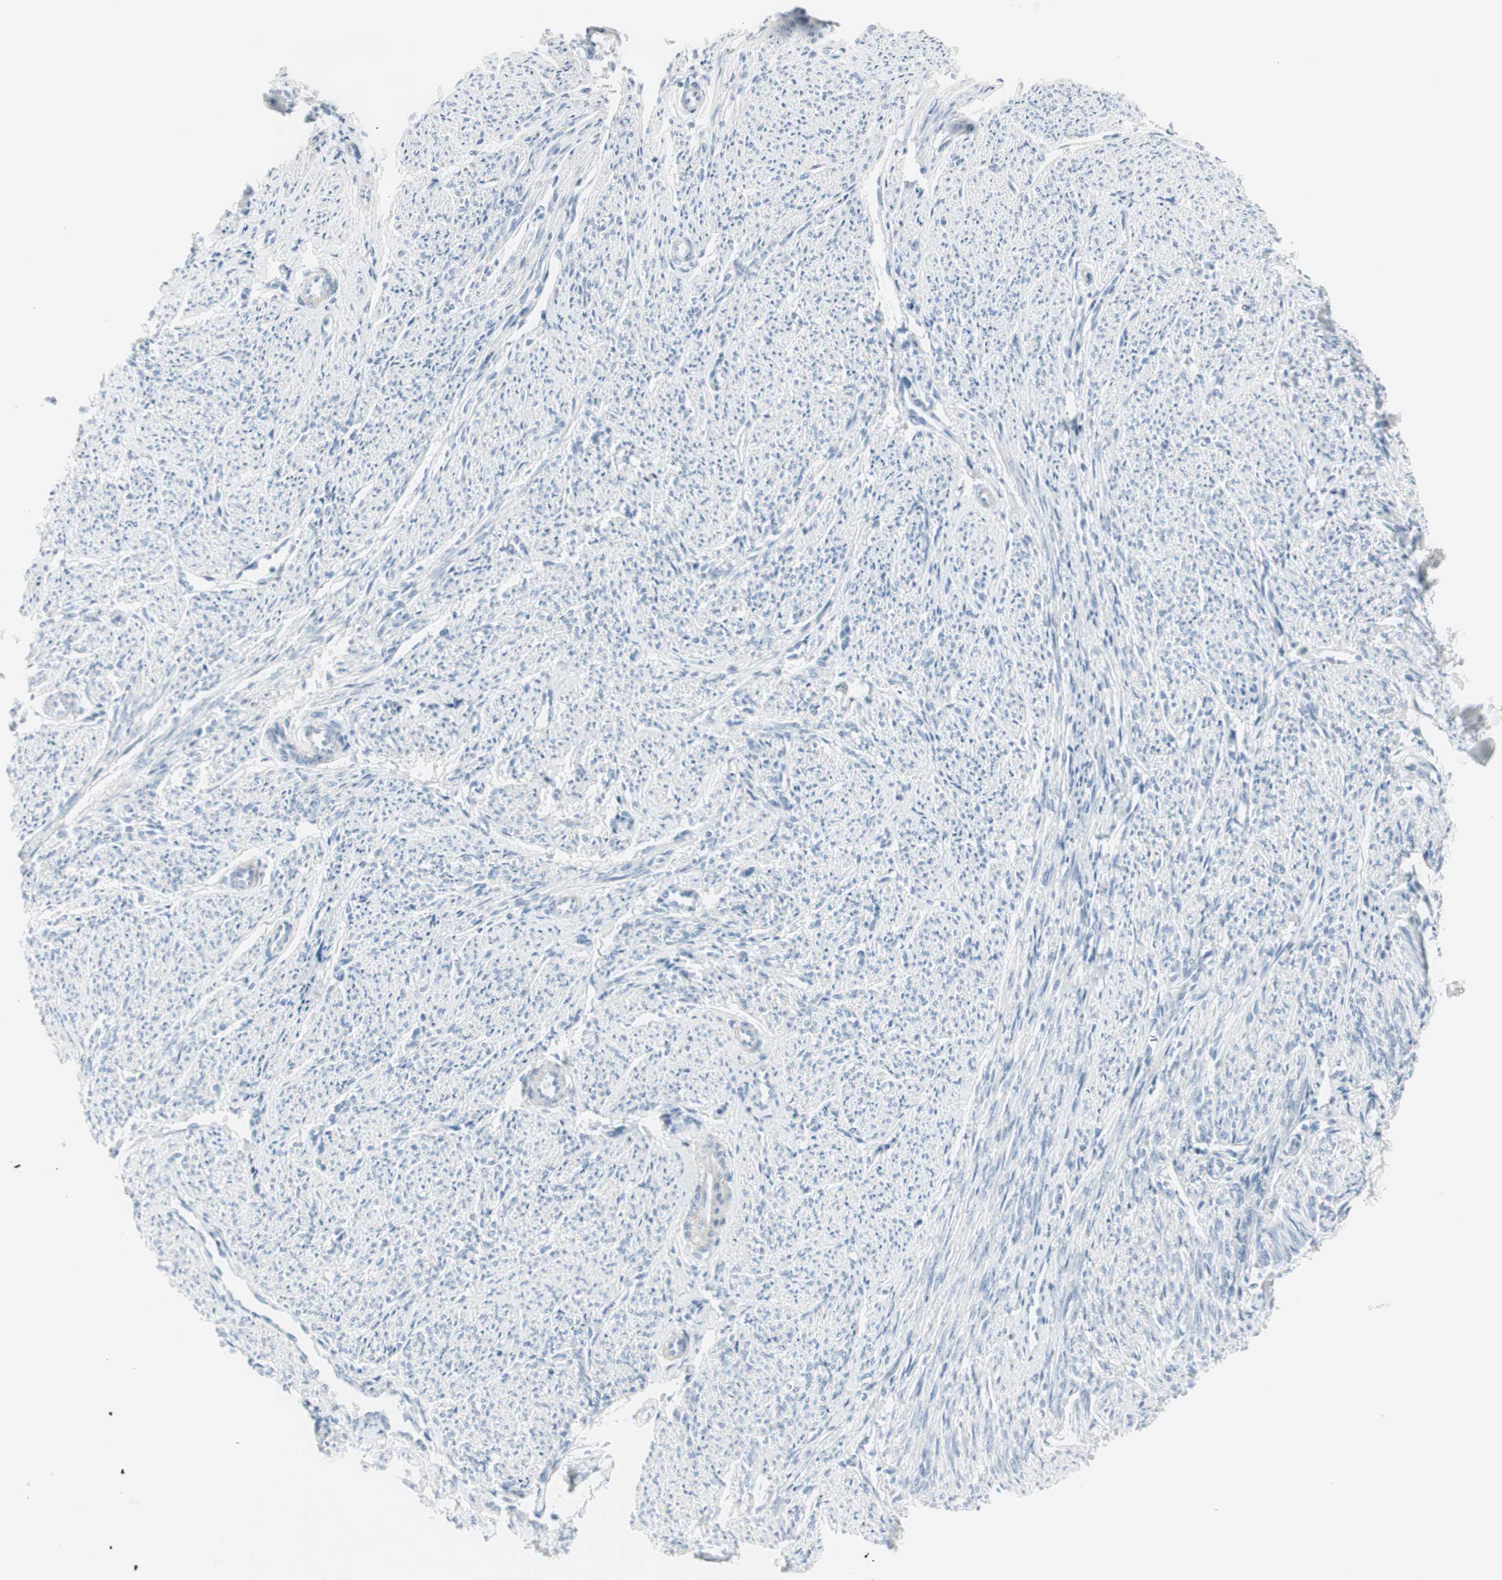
{"staining": {"intensity": "negative", "quantity": "none", "location": "none"}, "tissue": "smooth muscle", "cell_type": "Smooth muscle cells", "image_type": "normal", "snomed": [{"axis": "morphology", "description": "Normal tissue, NOS"}, {"axis": "topography", "description": "Smooth muscle"}], "caption": "The micrograph shows no significant staining in smooth muscle cells of smooth muscle. (Brightfield microscopy of DAB IHC at high magnification).", "gene": "CDHR5", "patient": {"sex": "female", "age": 65}}